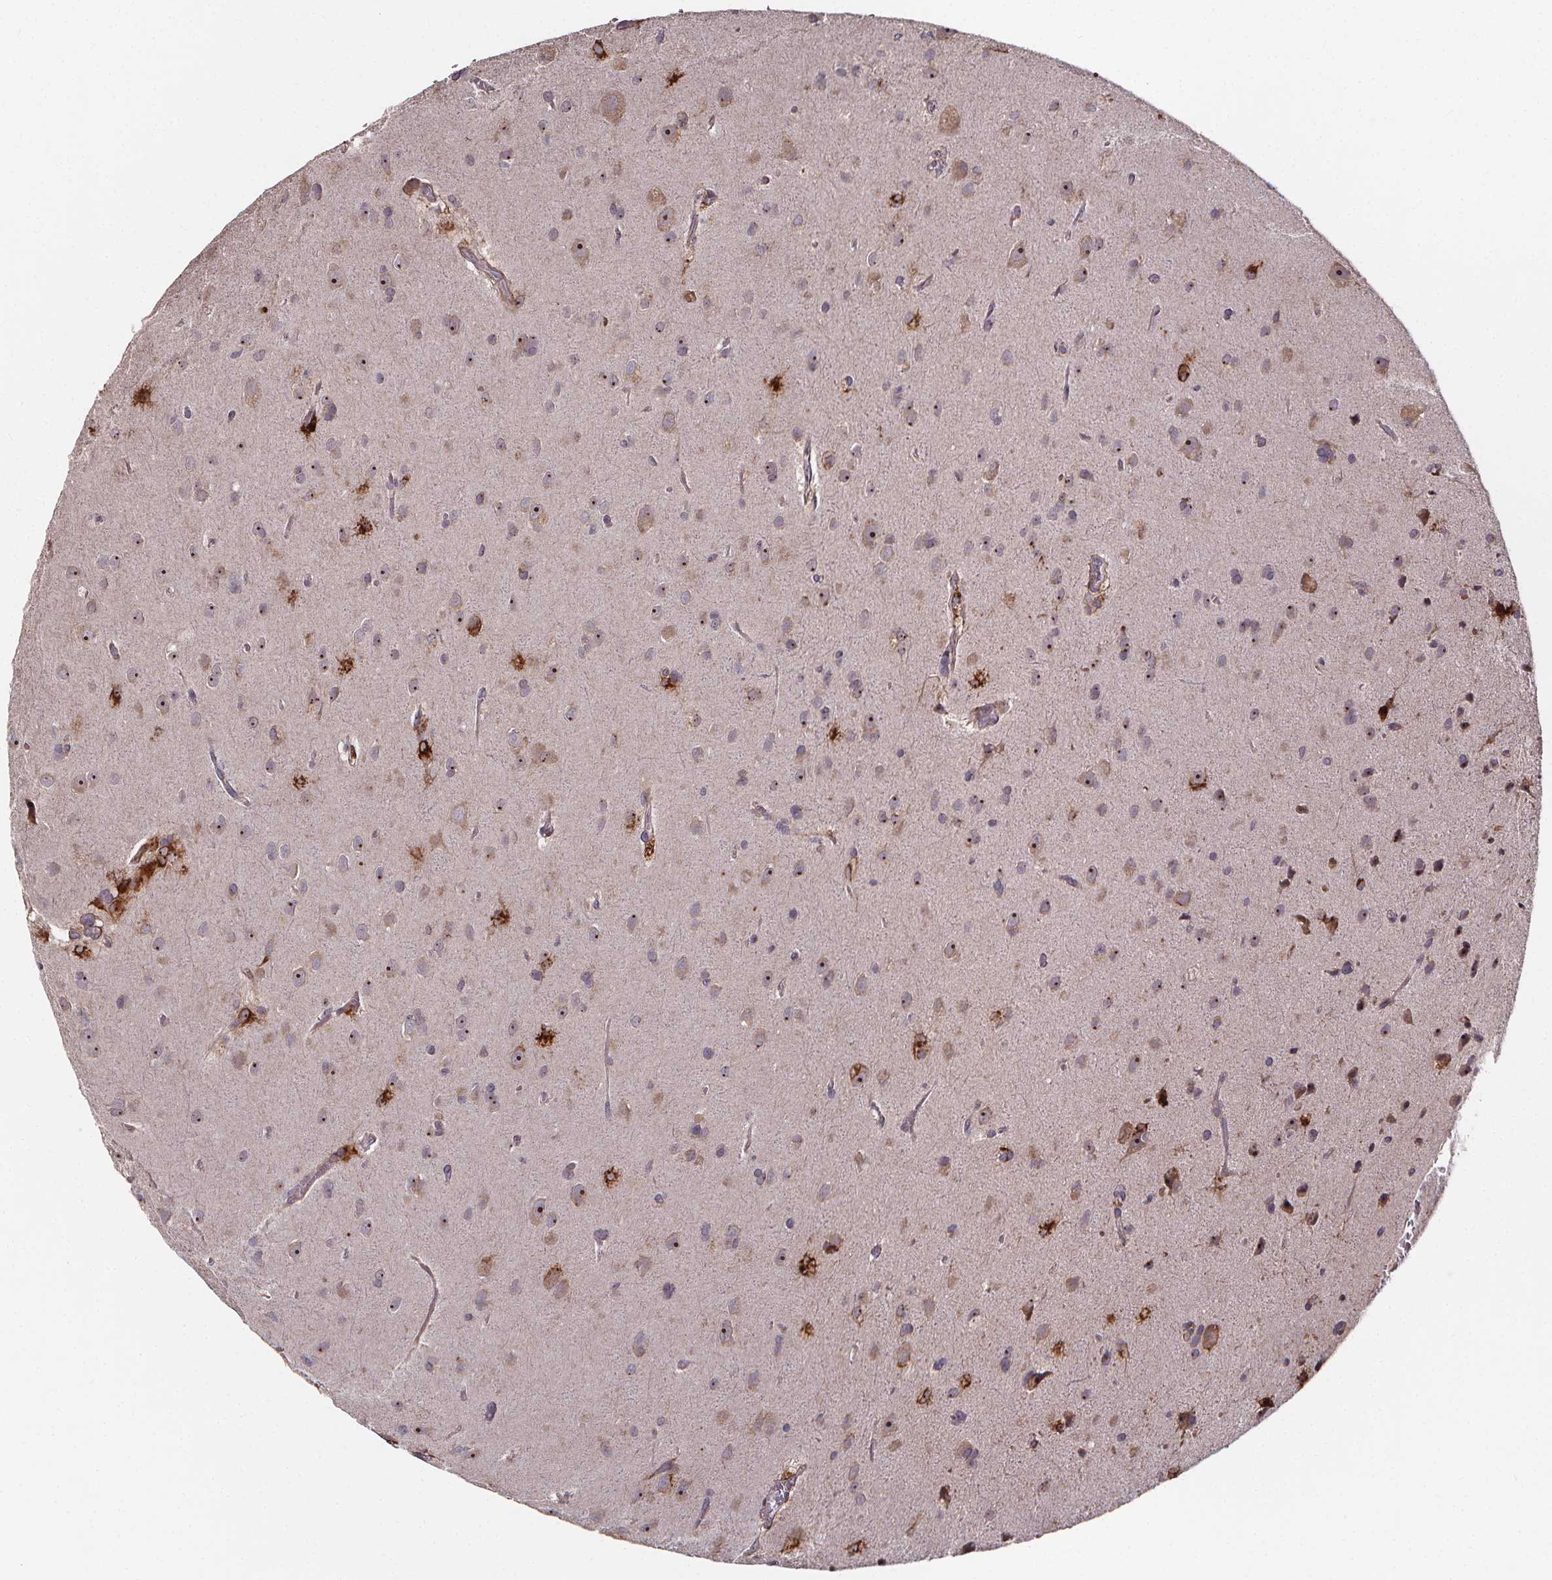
{"staining": {"intensity": "moderate", "quantity": "25%-75%", "location": "nuclear"}, "tissue": "glioma", "cell_type": "Tumor cells", "image_type": "cancer", "snomed": [{"axis": "morphology", "description": "Glioma, malignant, Low grade"}, {"axis": "topography", "description": "Brain"}], "caption": "Protein expression analysis of malignant glioma (low-grade) shows moderate nuclear expression in approximately 25%-75% of tumor cells.", "gene": "AEBP1", "patient": {"sex": "male", "age": 58}}